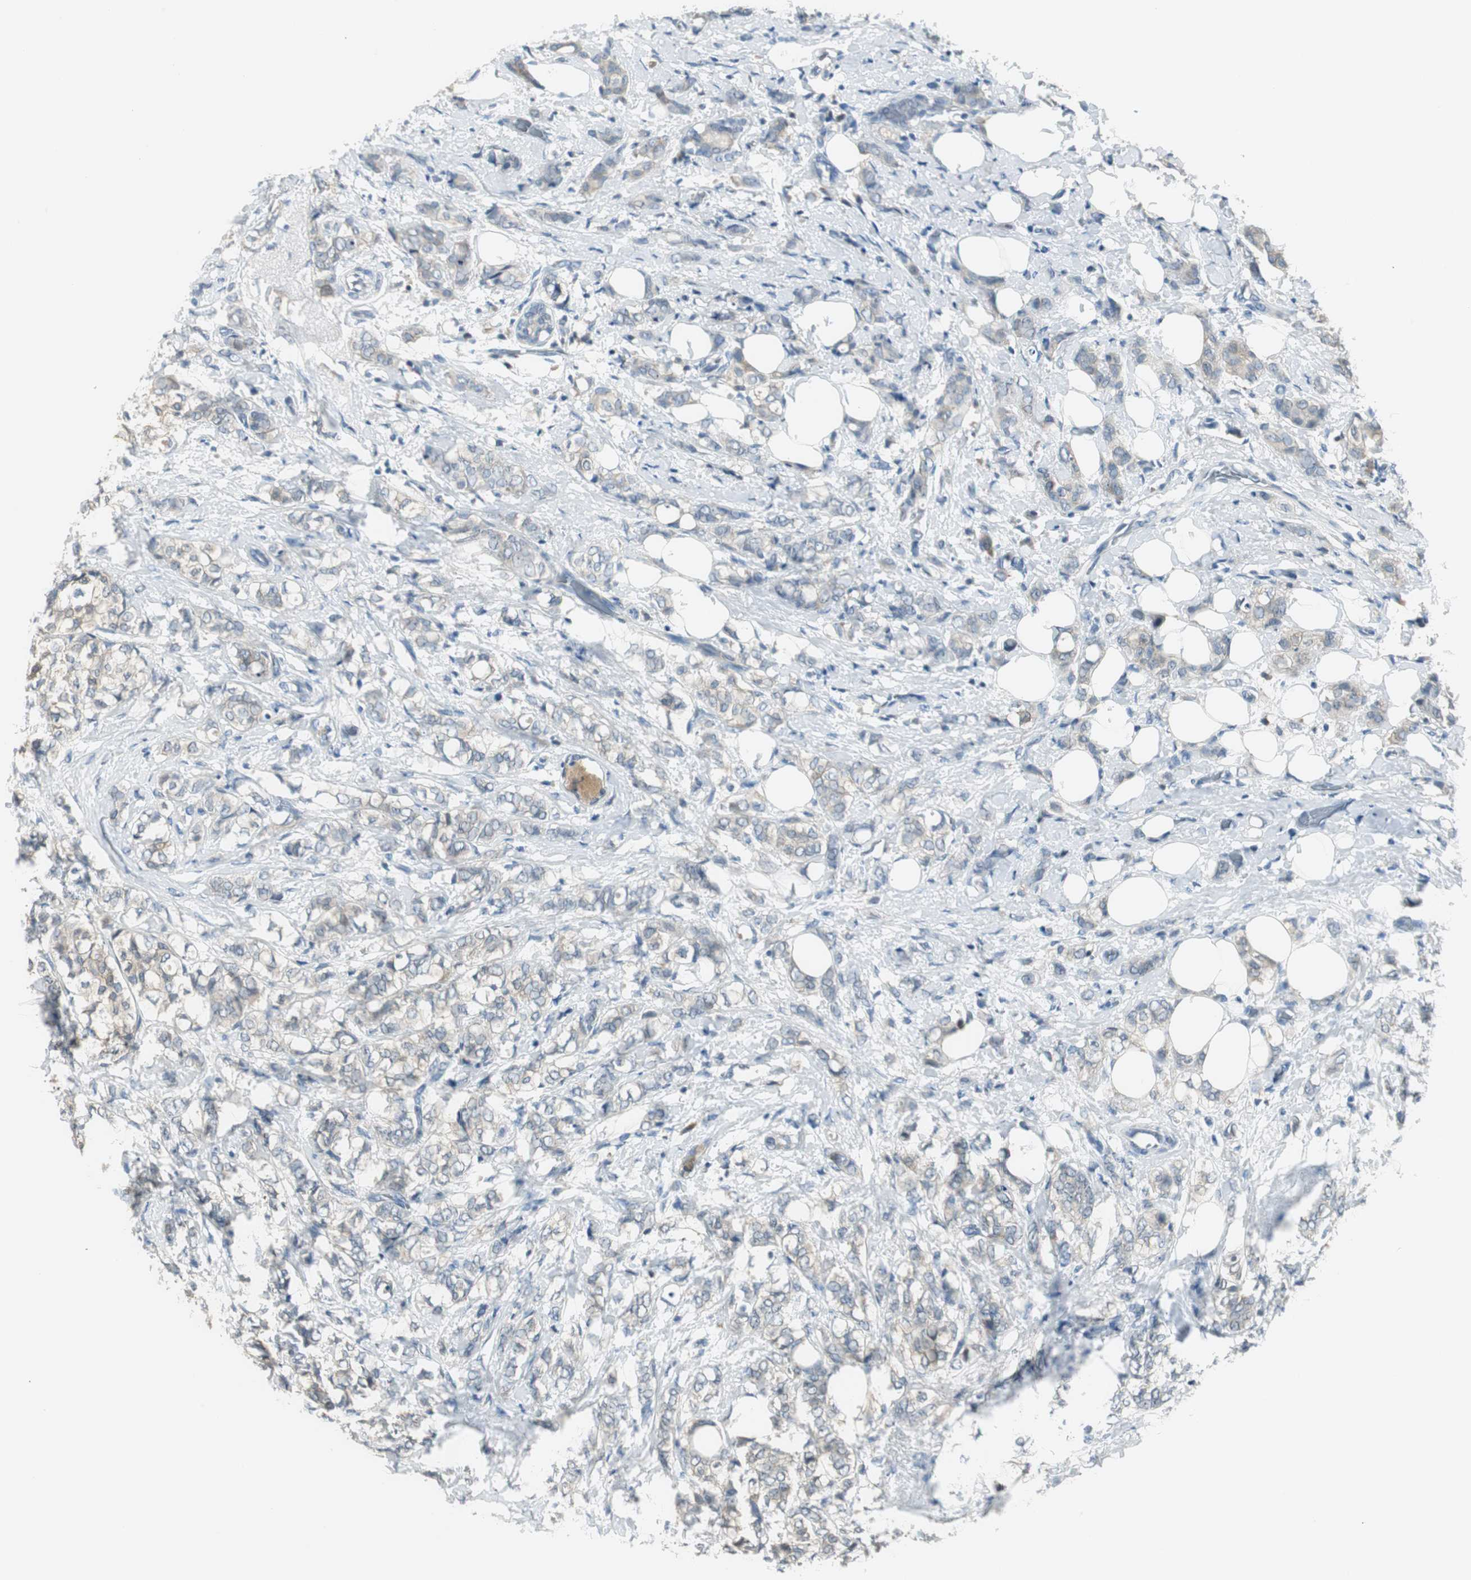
{"staining": {"intensity": "weak", "quantity": "<25%", "location": "cytoplasmic/membranous"}, "tissue": "breast cancer", "cell_type": "Tumor cells", "image_type": "cancer", "snomed": [{"axis": "morphology", "description": "Lobular carcinoma"}, {"axis": "topography", "description": "Breast"}], "caption": "This is an immunohistochemistry micrograph of breast lobular carcinoma. There is no positivity in tumor cells.", "gene": "MSTO1", "patient": {"sex": "female", "age": 60}}